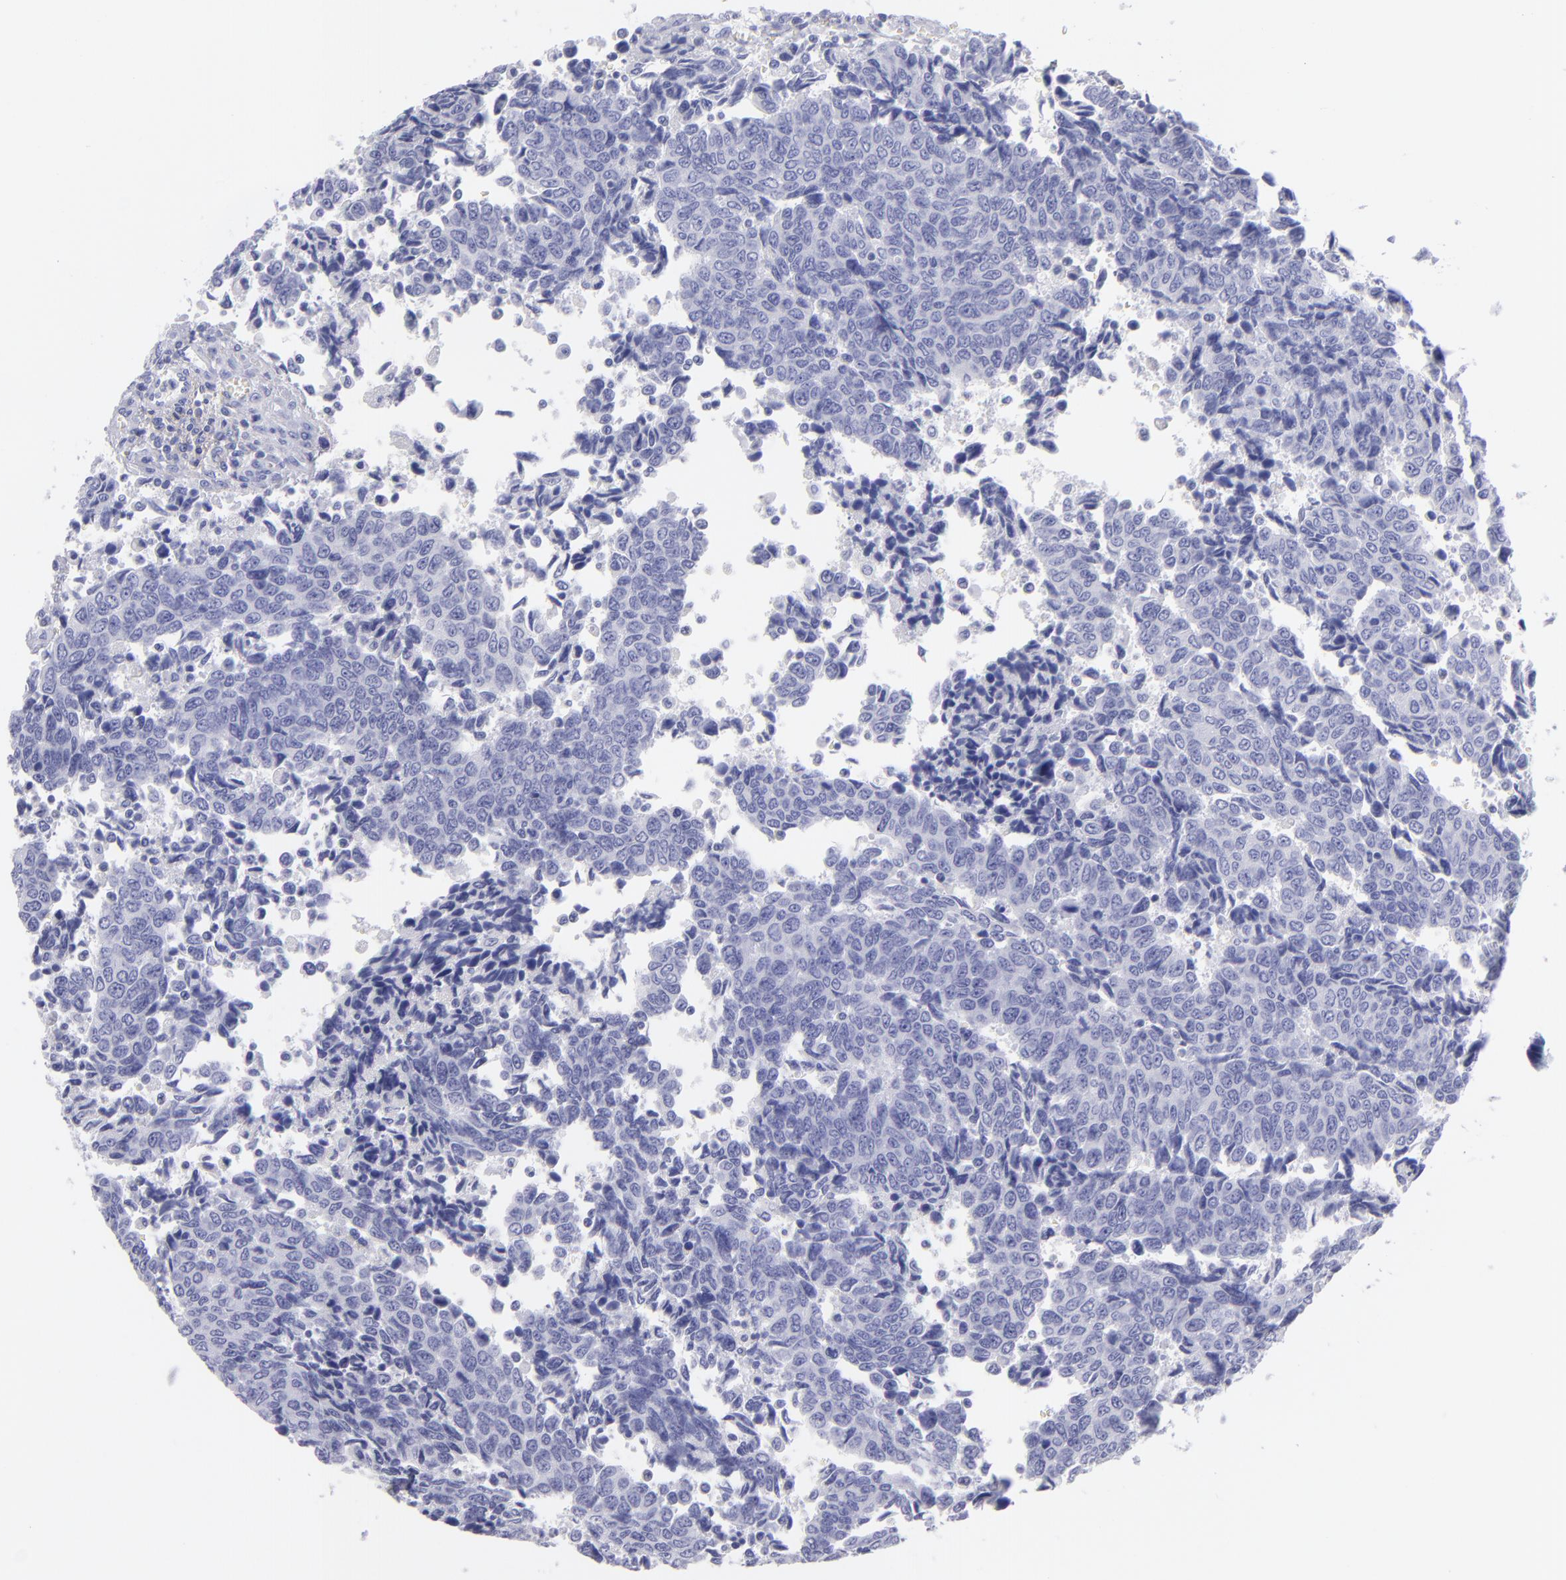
{"staining": {"intensity": "negative", "quantity": "none", "location": "none"}, "tissue": "urothelial cancer", "cell_type": "Tumor cells", "image_type": "cancer", "snomed": [{"axis": "morphology", "description": "Urothelial carcinoma, High grade"}, {"axis": "topography", "description": "Urinary bladder"}], "caption": "There is no significant expression in tumor cells of urothelial cancer. (Brightfield microscopy of DAB (3,3'-diaminobenzidine) immunohistochemistry at high magnification).", "gene": "CD82", "patient": {"sex": "male", "age": 86}}